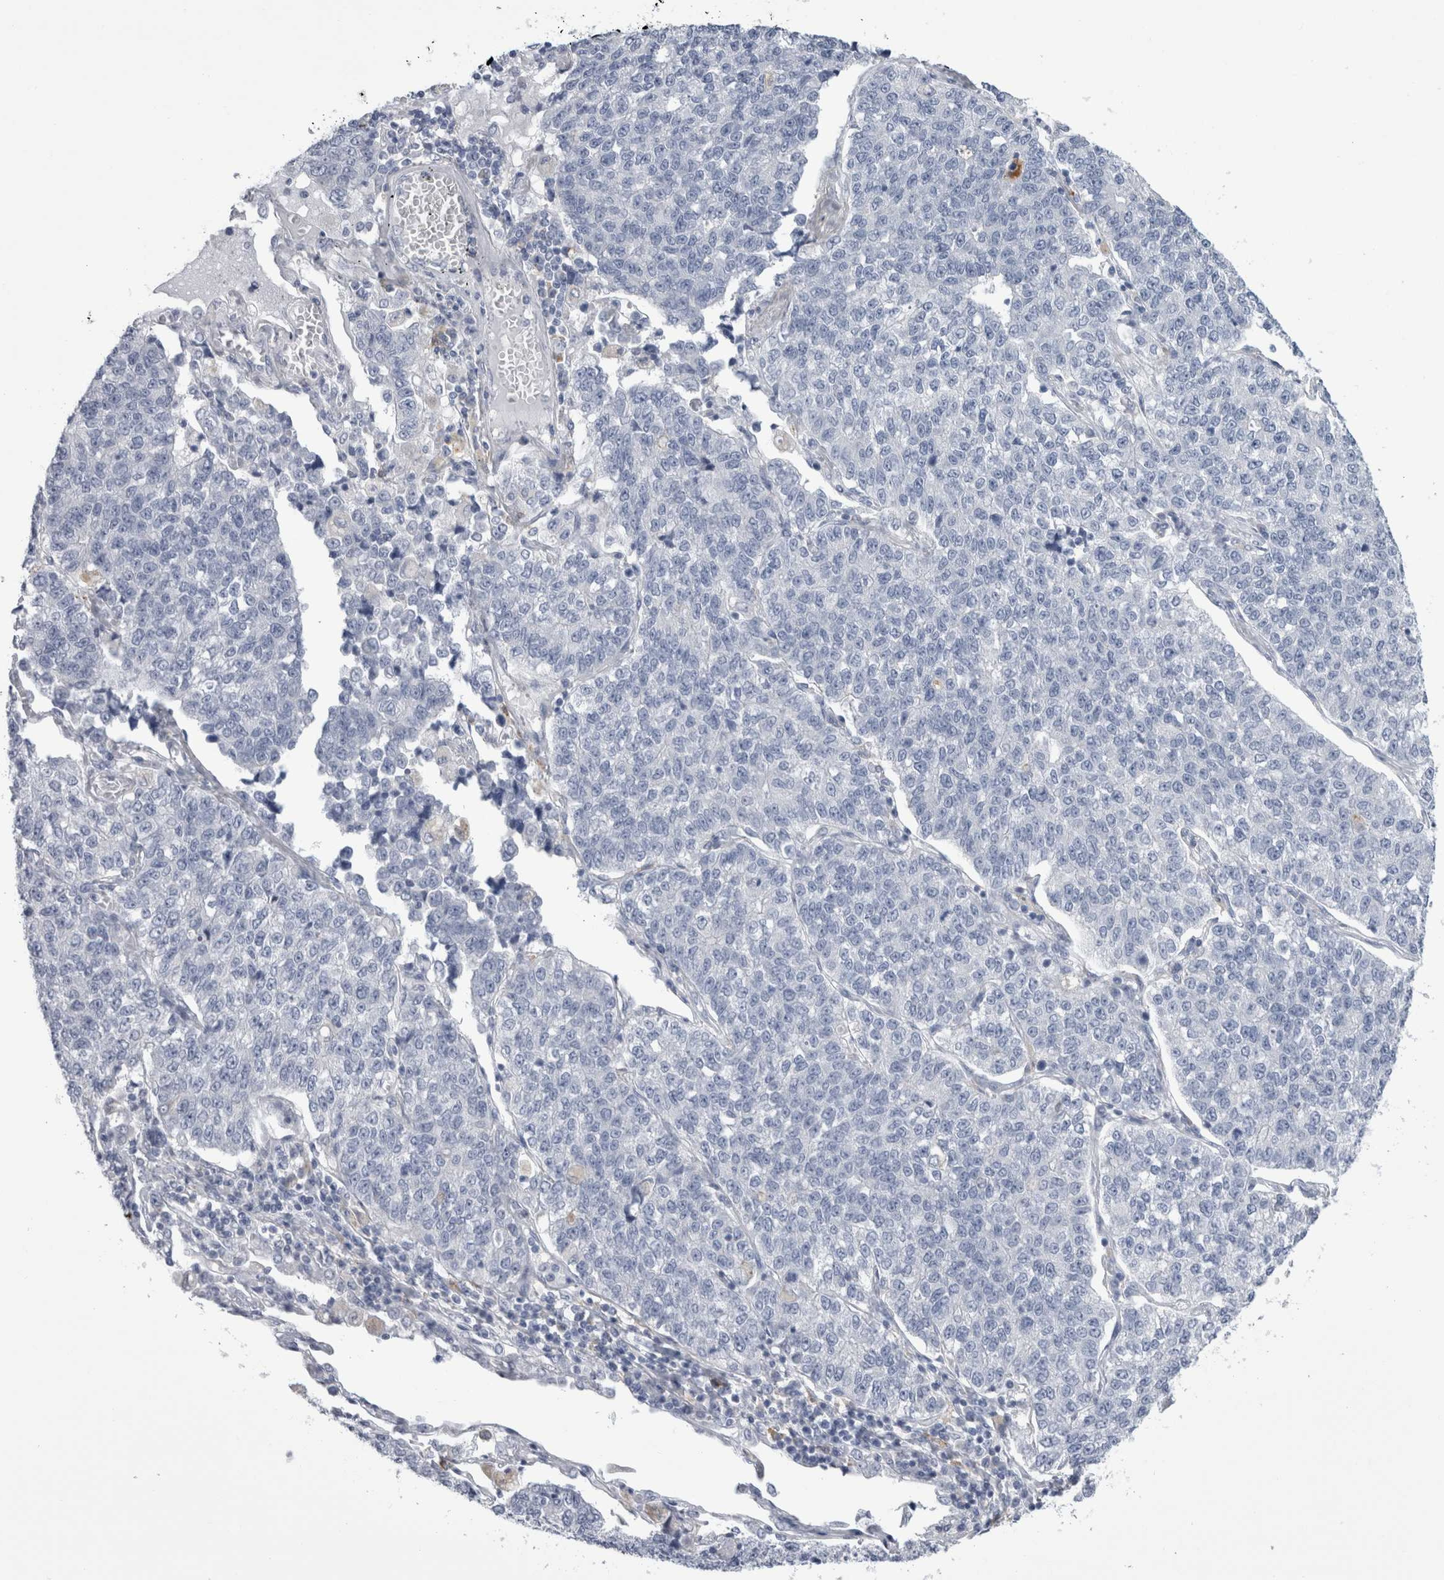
{"staining": {"intensity": "negative", "quantity": "none", "location": "none"}, "tissue": "lung cancer", "cell_type": "Tumor cells", "image_type": "cancer", "snomed": [{"axis": "morphology", "description": "Adenocarcinoma, NOS"}, {"axis": "topography", "description": "Lung"}], "caption": "Micrograph shows no significant protein expression in tumor cells of lung cancer (adenocarcinoma).", "gene": "GATM", "patient": {"sex": "male", "age": 49}}